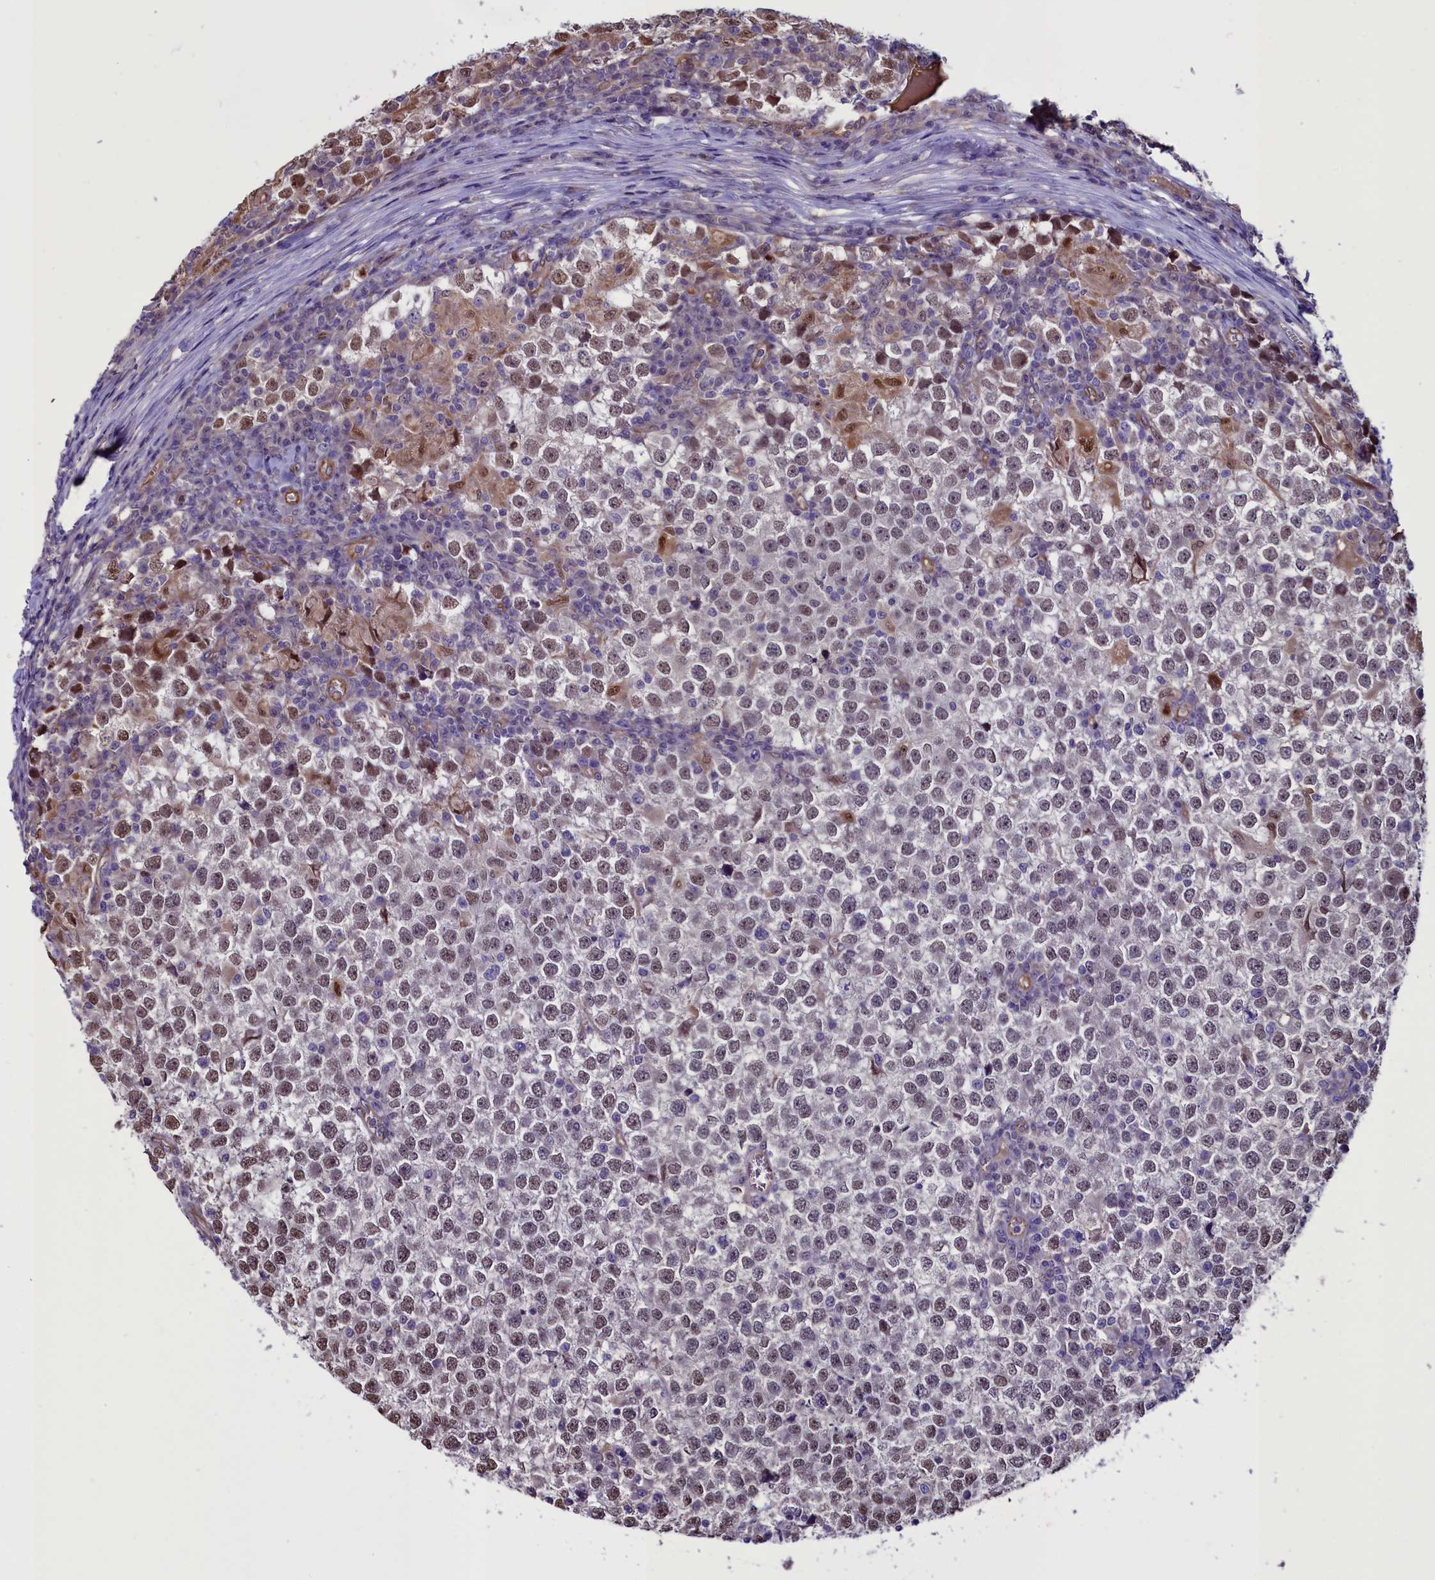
{"staining": {"intensity": "moderate", "quantity": "<25%", "location": "cytoplasmic/membranous,nuclear"}, "tissue": "testis cancer", "cell_type": "Tumor cells", "image_type": "cancer", "snomed": [{"axis": "morphology", "description": "Seminoma, NOS"}, {"axis": "topography", "description": "Testis"}], "caption": "Immunohistochemistry (IHC) photomicrograph of human seminoma (testis) stained for a protein (brown), which demonstrates low levels of moderate cytoplasmic/membranous and nuclear staining in approximately <25% of tumor cells.", "gene": "PDILT", "patient": {"sex": "male", "age": 65}}